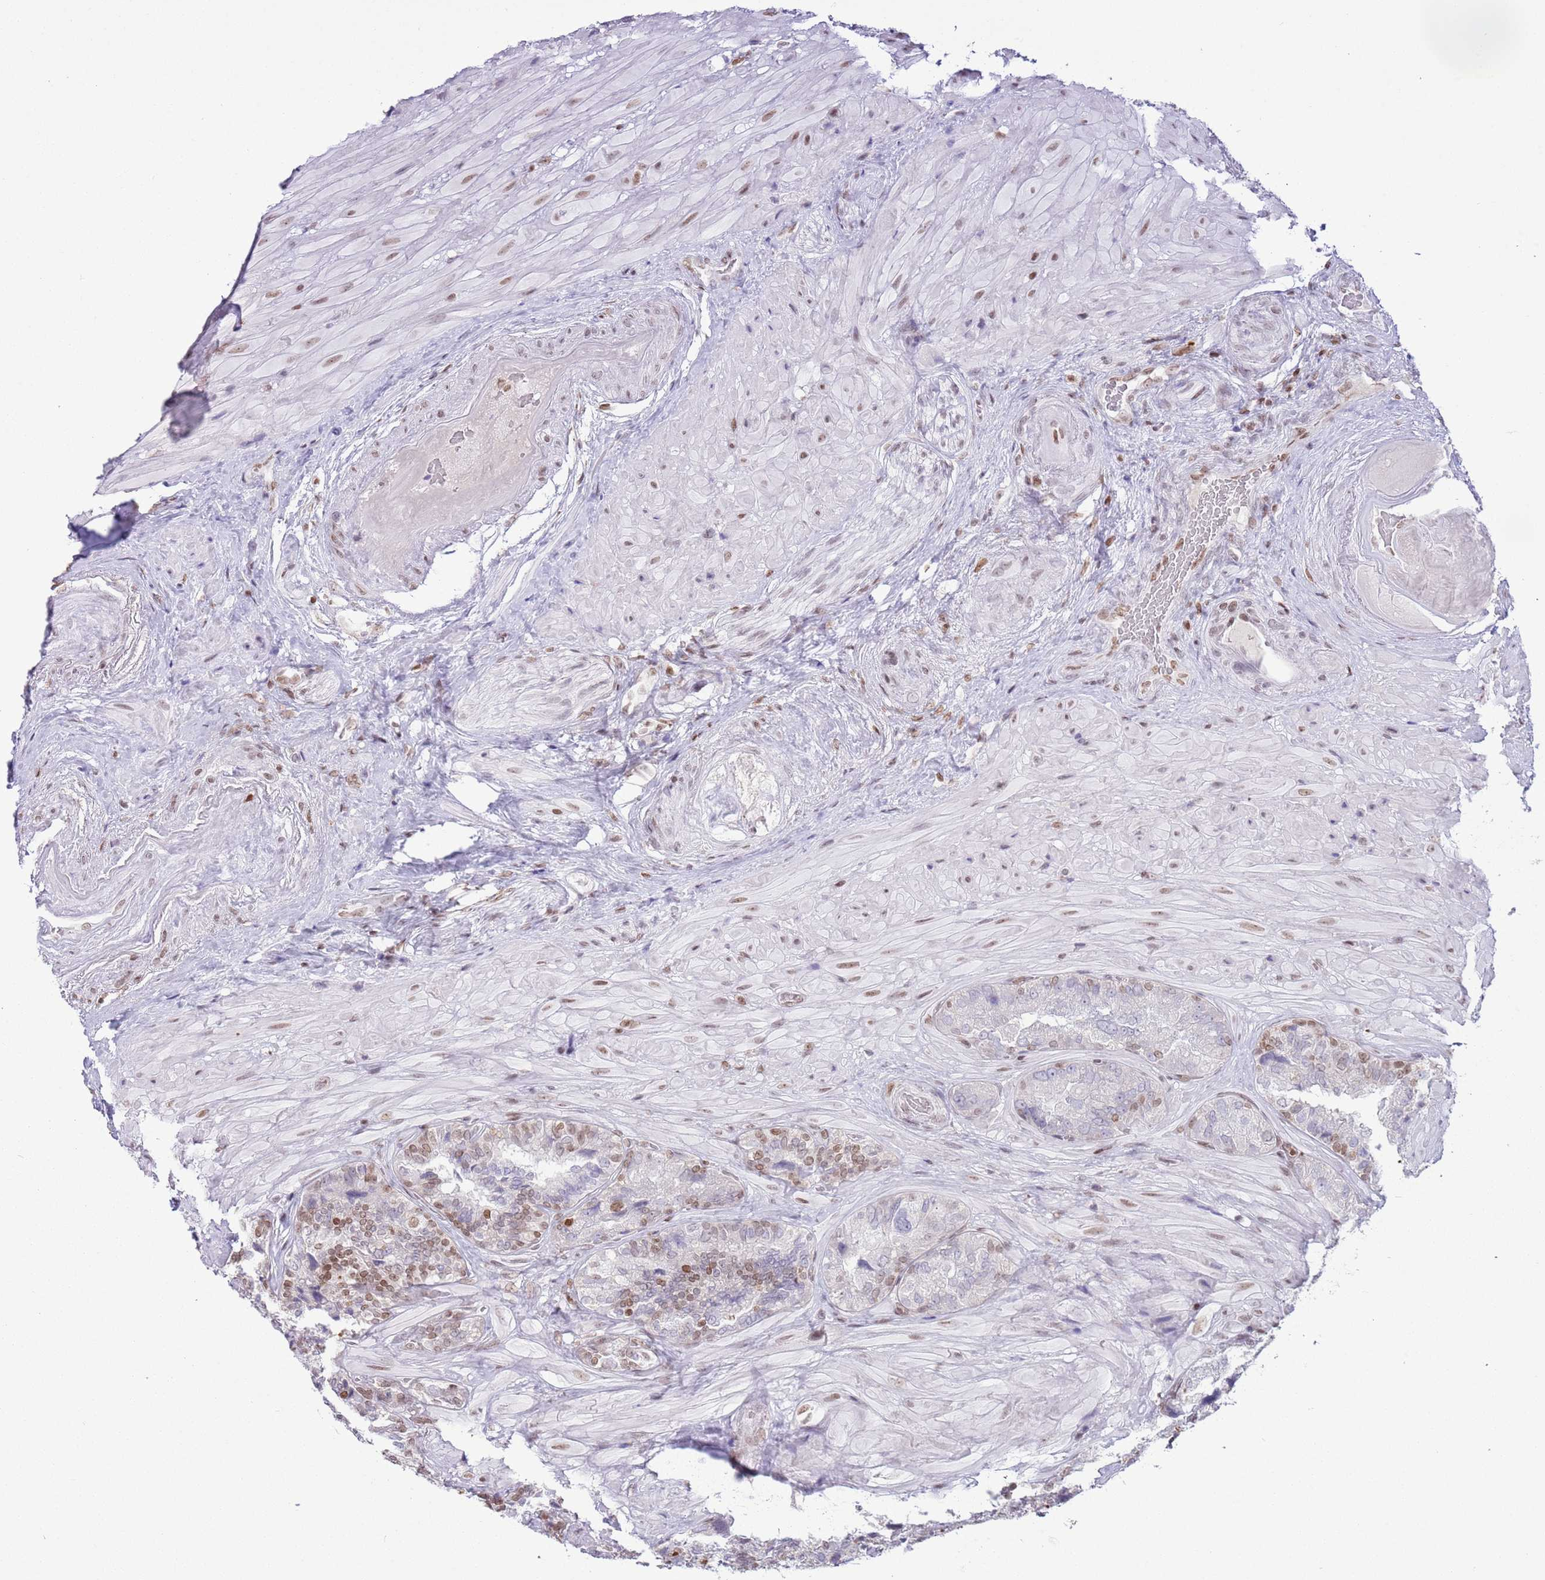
{"staining": {"intensity": "moderate", "quantity": "25%-75%", "location": "nuclear"}, "tissue": "seminal vesicle", "cell_type": "Glandular cells", "image_type": "normal", "snomed": [{"axis": "morphology", "description": "Normal tissue, NOS"}, {"axis": "topography", "description": "Prostate and seminal vesicle, NOS"}, {"axis": "topography", "description": "Prostate"}, {"axis": "topography", "description": "Seminal veicle"}], "caption": "An immunohistochemistry photomicrograph of normal tissue is shown. Protein staining in brown shows moderate nuclear positivity in seminal vesicle within glandular cells.", "gene": "SELENOH", "patient": {"sex": "male", "age": 67}}